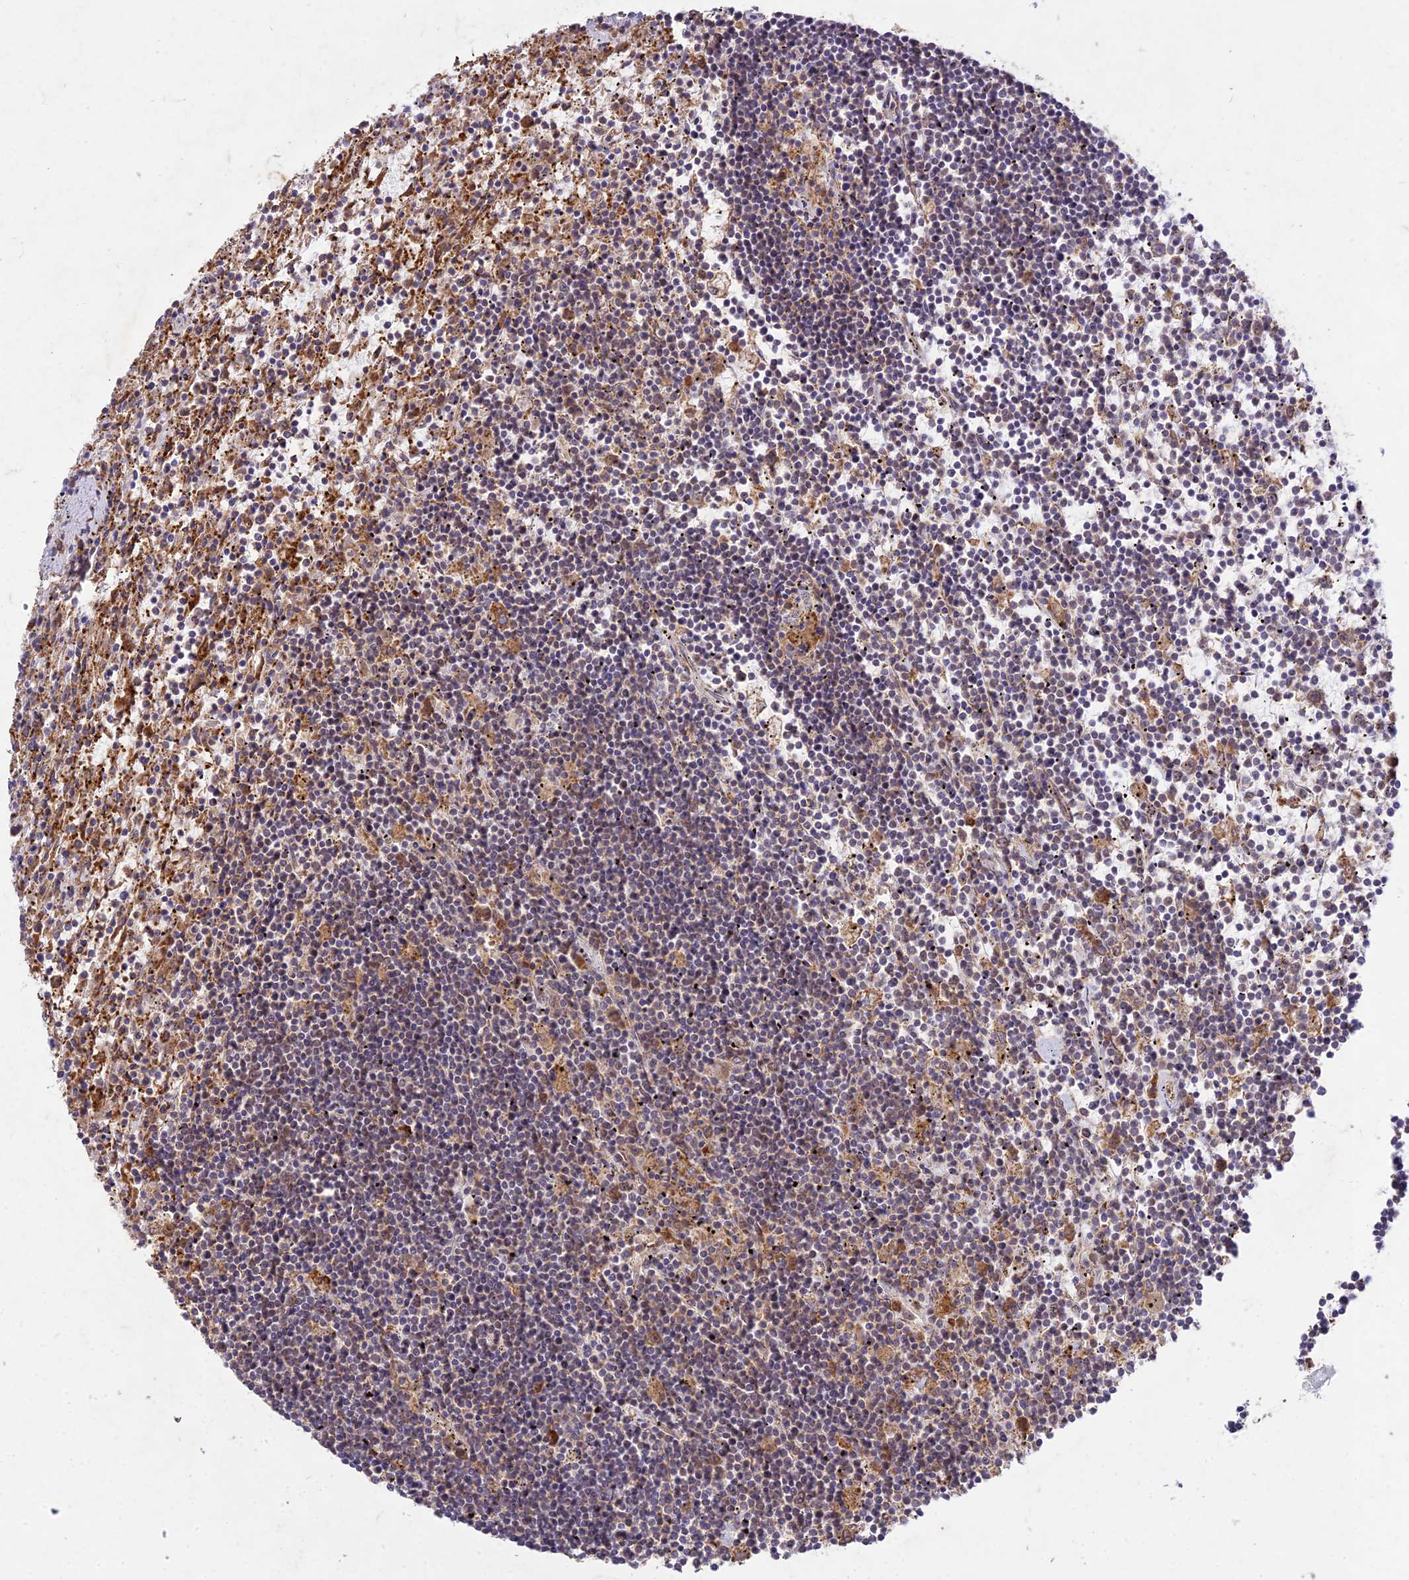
{"staining": {"intensity": "moderate", "quantity": "25%-75%", "location": "cytoplasmic/membranous"}, "tissue": "lymphoma", "cell_type": "Tumor cells", "image_type": "cancer", "snomed": [{"axis": "morphology", "description": "Malignant lymphoma, non-Hodgkin's type, Low grade"}, {"axis": "topography", "description": "Spleen"}], "caption": "High-power microscopy captured an IHC image of malignant lymphoma, non-Hodgkin's type (low-grade), revealing moderate cytoplasmic/membranous expression in about 25%-75% of tumor cells.", "gene": "NXNL2", "patient": {"sex": "male", "age": 76}}